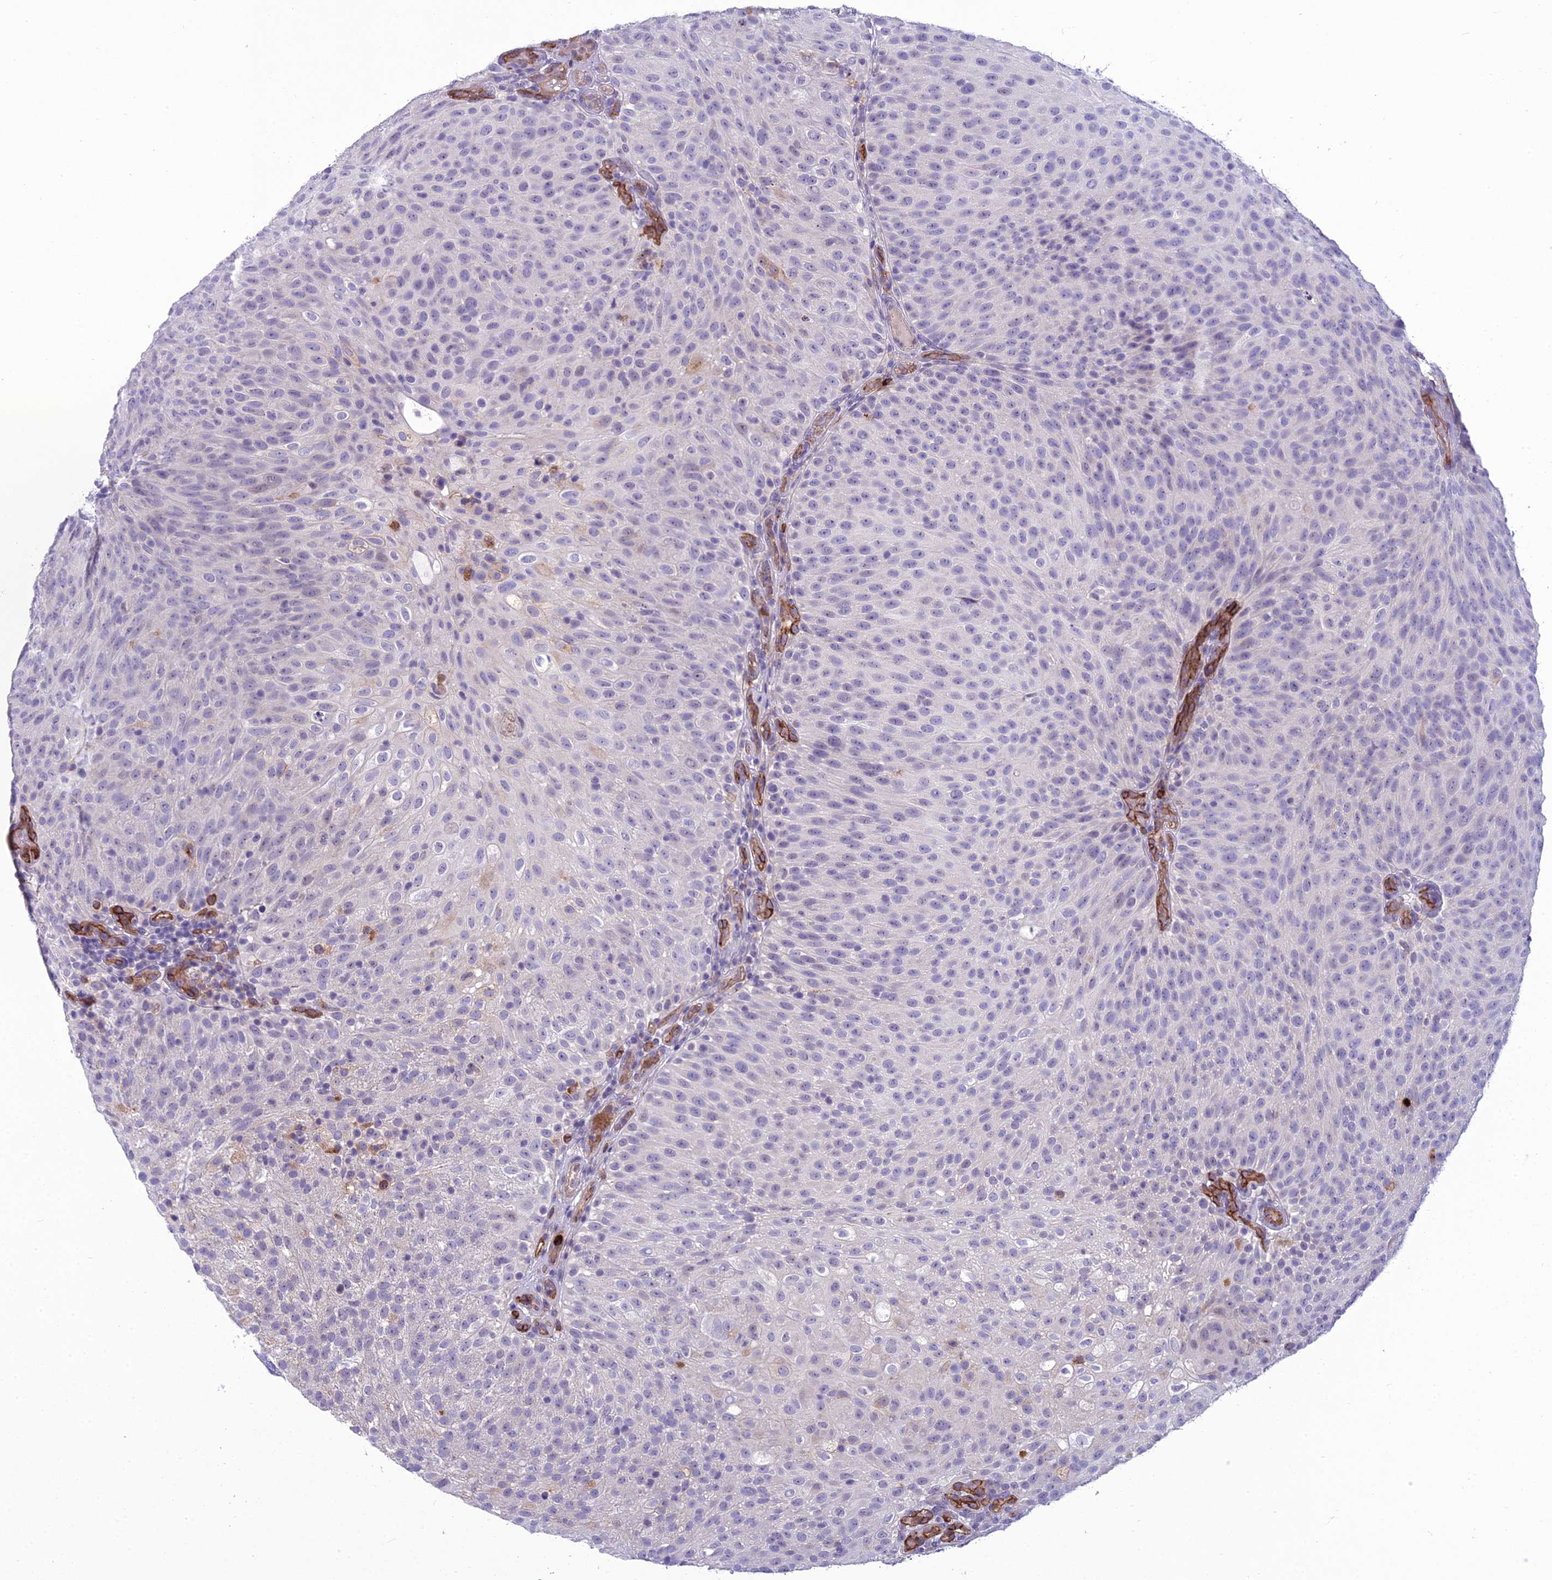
{"staining": {"intensity": "negative", "quantity": "none", "location": "none"}, "tissue": "urothelial cancer", "cell_type": "Tumor cells", "image_type": "cancer", "snomed": [{"axis": "morphology", "description": "Urothelial carcinoma, Low grade"}, {"axis": "topography", "description": "Urinary bladder"}], "caption": "IHC micrograph of urothelial cancer stained for a protein (brown), which demonstrates no expression in tumor cells.", "gene": "BBS7", "patient": {"sex": "male", "age": 78}}